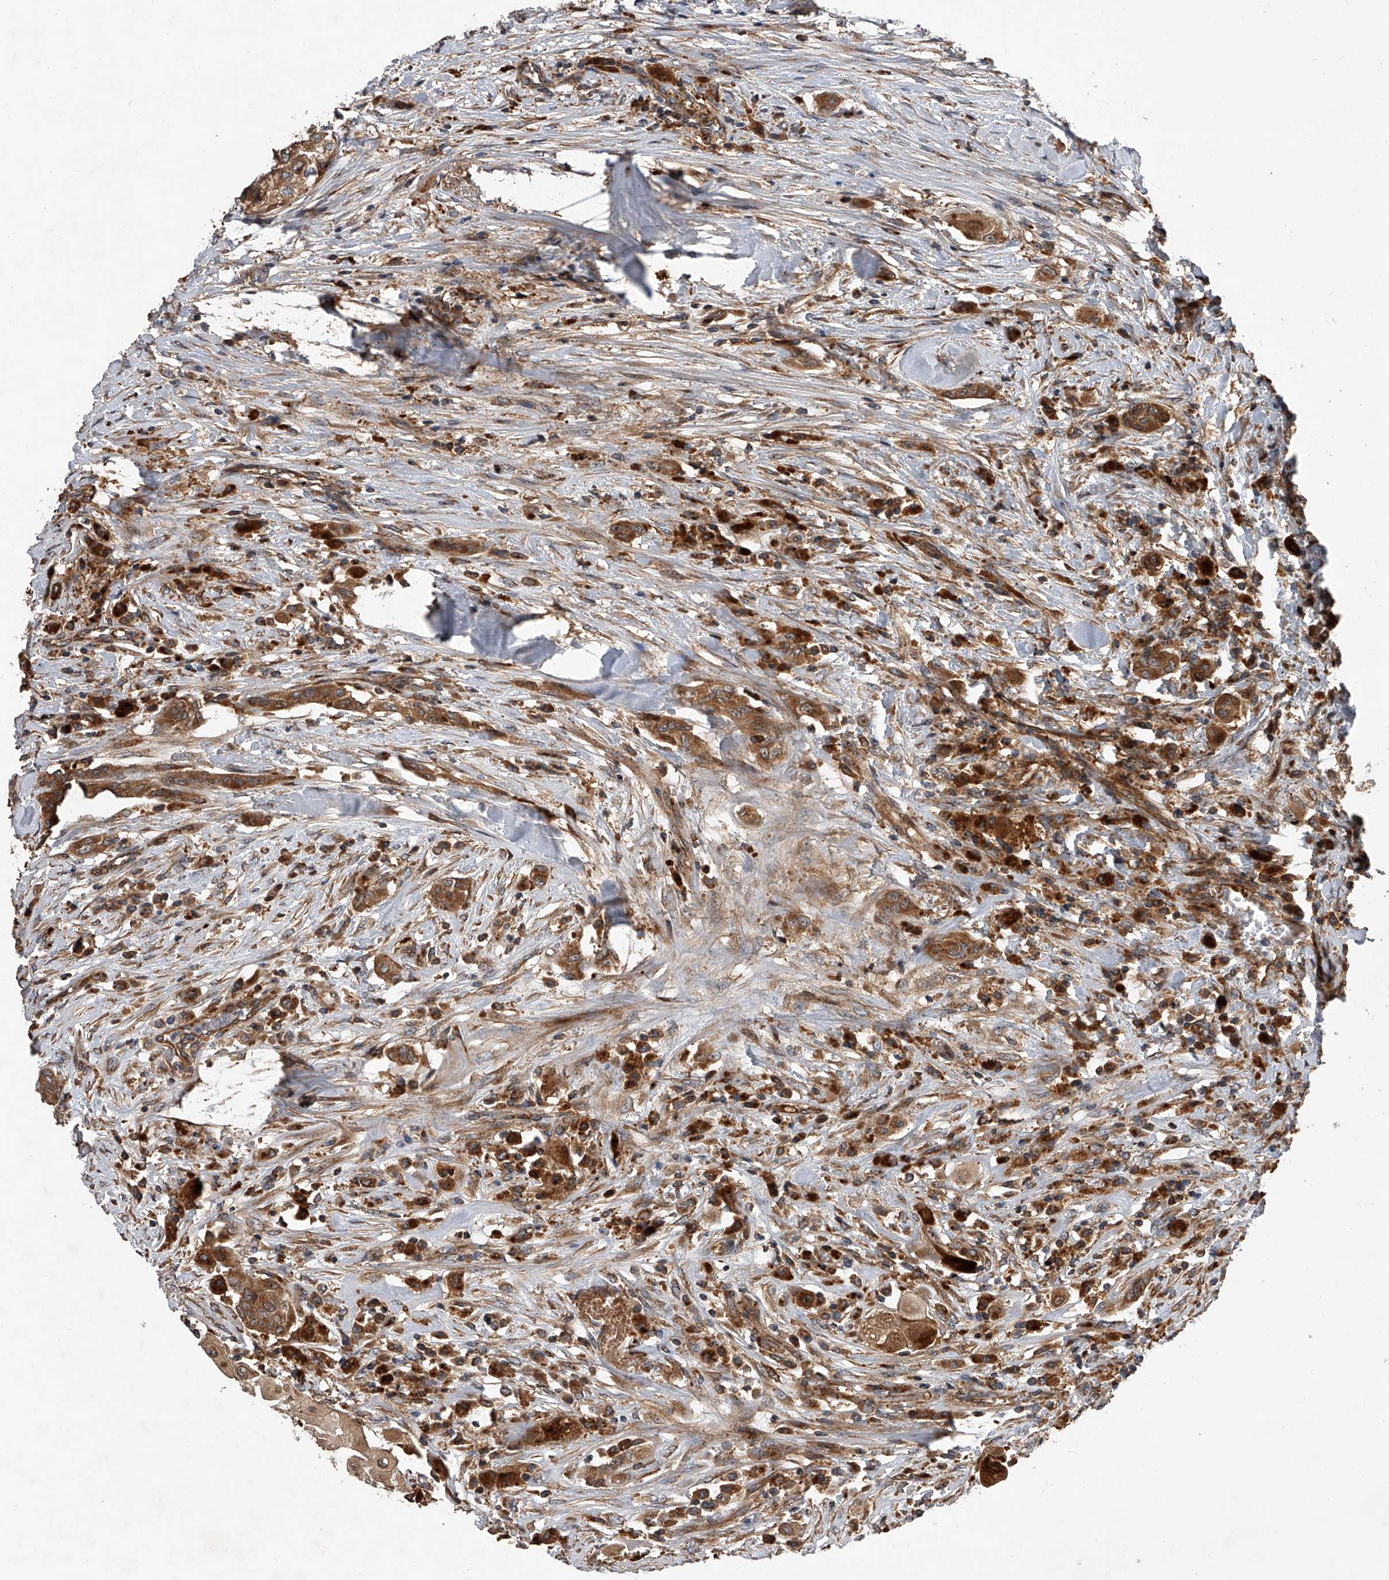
{"staining": {"intensity": "moderate", "quantity": ">75%", "location": "cytoplasmic/membranous"}, "tissue": "thyroid cancer", "cell_type": "Tumor cells", "image_type": "cancer", "snomed": [{"axis": "morphology", "description": "Papillary adenocarcinoma, NOS"}, {"axis": "topography", "description": "Thyroid gland"}], "caption": "Protein expression analysis of thyroid cancer reveals moderate cytoplasmic/membranous positivity in approximately >75% of tumor cells. (DAB (3,3'-diaminobenzidine) IHC with brightfield microscopy, high magnification).", "gene": "USP47", "patient": {"sex": "female", "age": 59}}